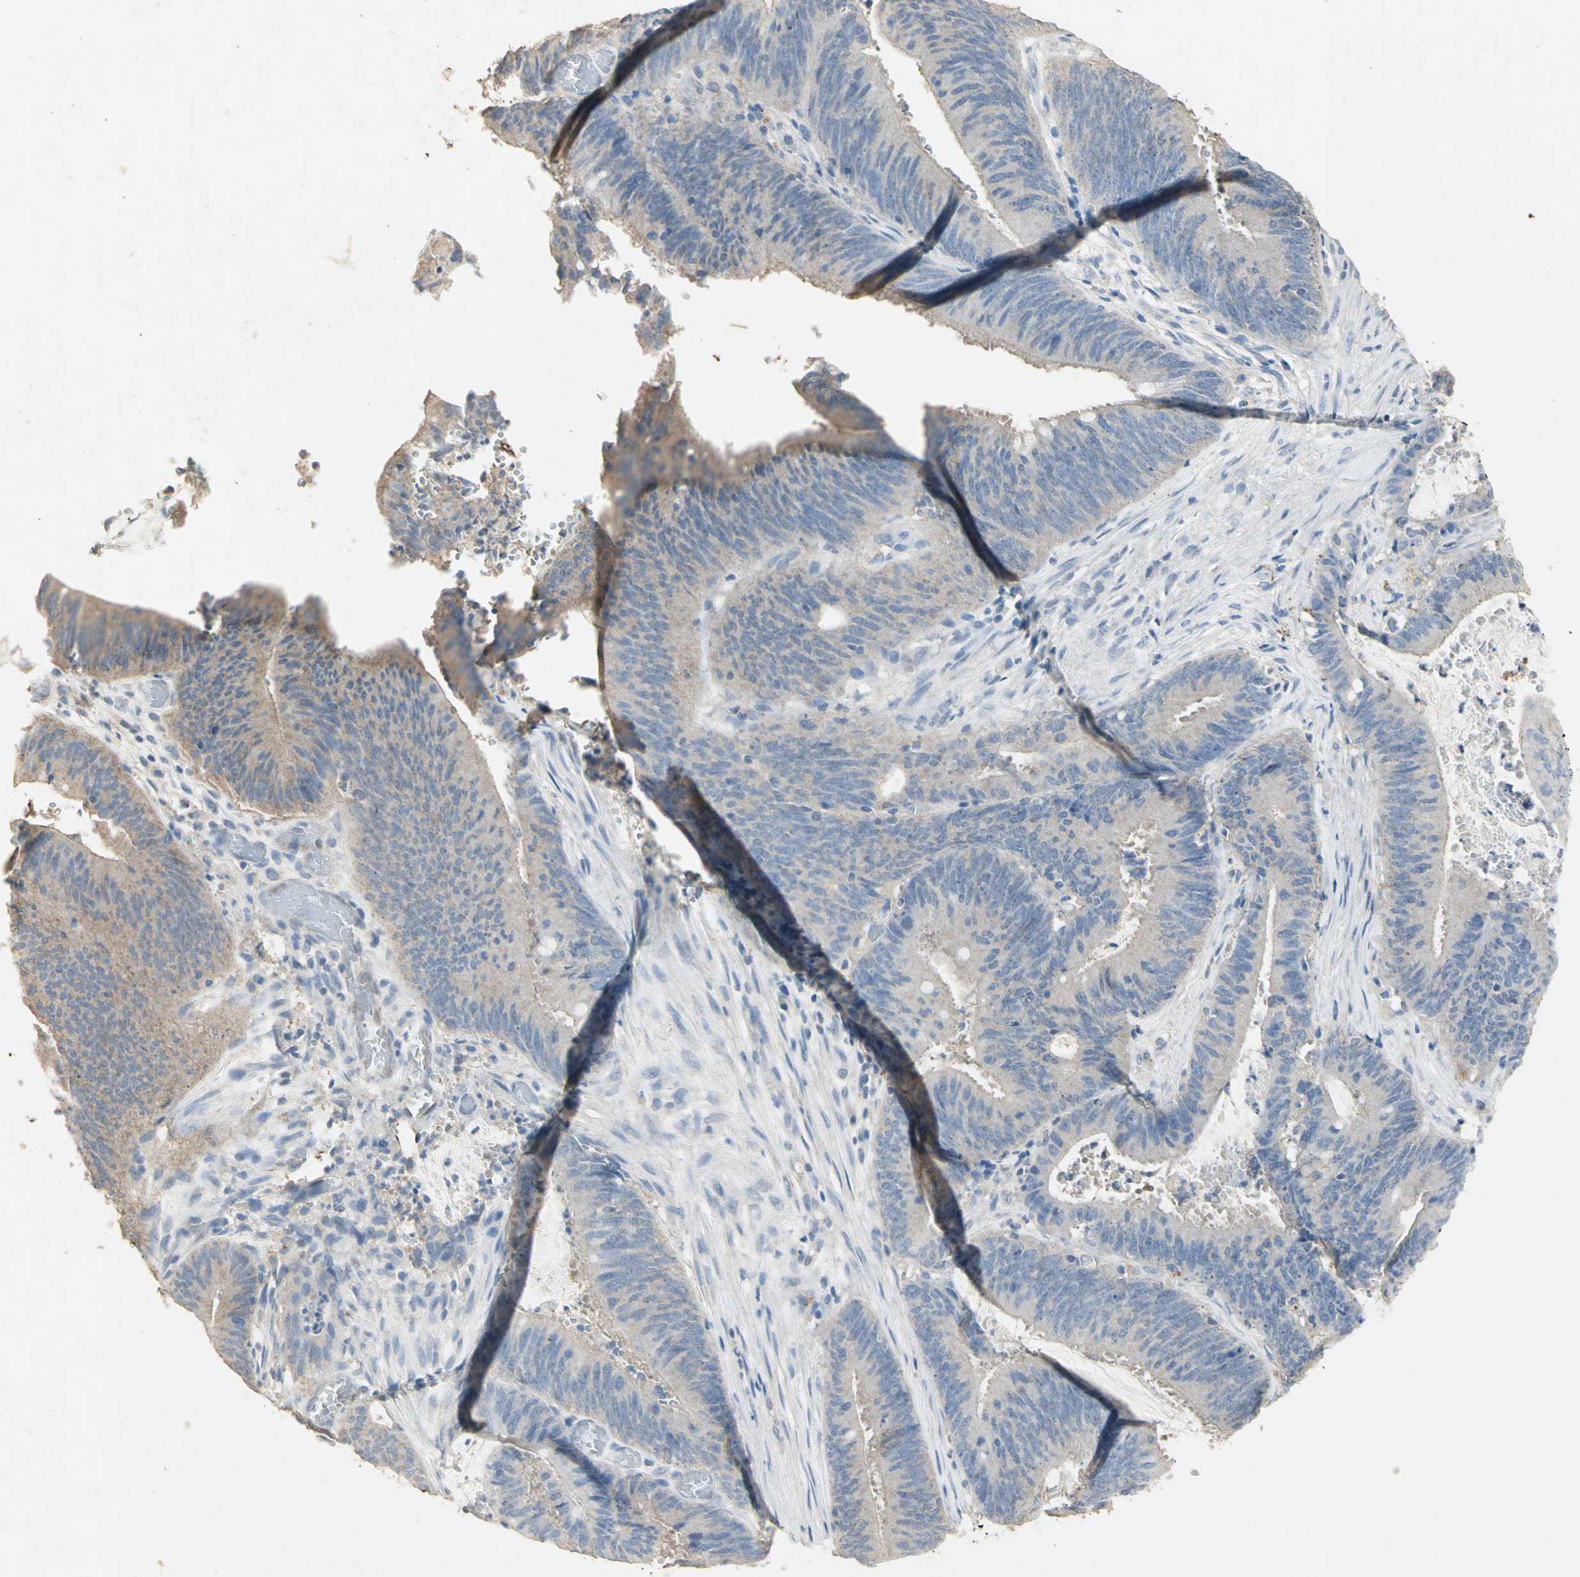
{"staining": {"intensity": "weak", "quantity": "25%-75%", "location": "cytoplasmic/membranous"}, "tissue": "colorectal cancer", "cell_type": "Tumor cells", "image_type": "cancer", "snomed": [{"axis": "morphology", "description": "Adenocarcinoma, NOS"}, {"axis": "topography", "description": "Rectum"}], "caption": "The photomicrograph shows staining of adenocarcinoma (colorectal), revealing weak cytoplasmic/membranous protein positivity (brown color) within tumor cells. (brown staining indicates protein expression, while blue staining denotes nuclei).", "gene": "ASB9", "patient": {"sex": "female", "age": 66}}